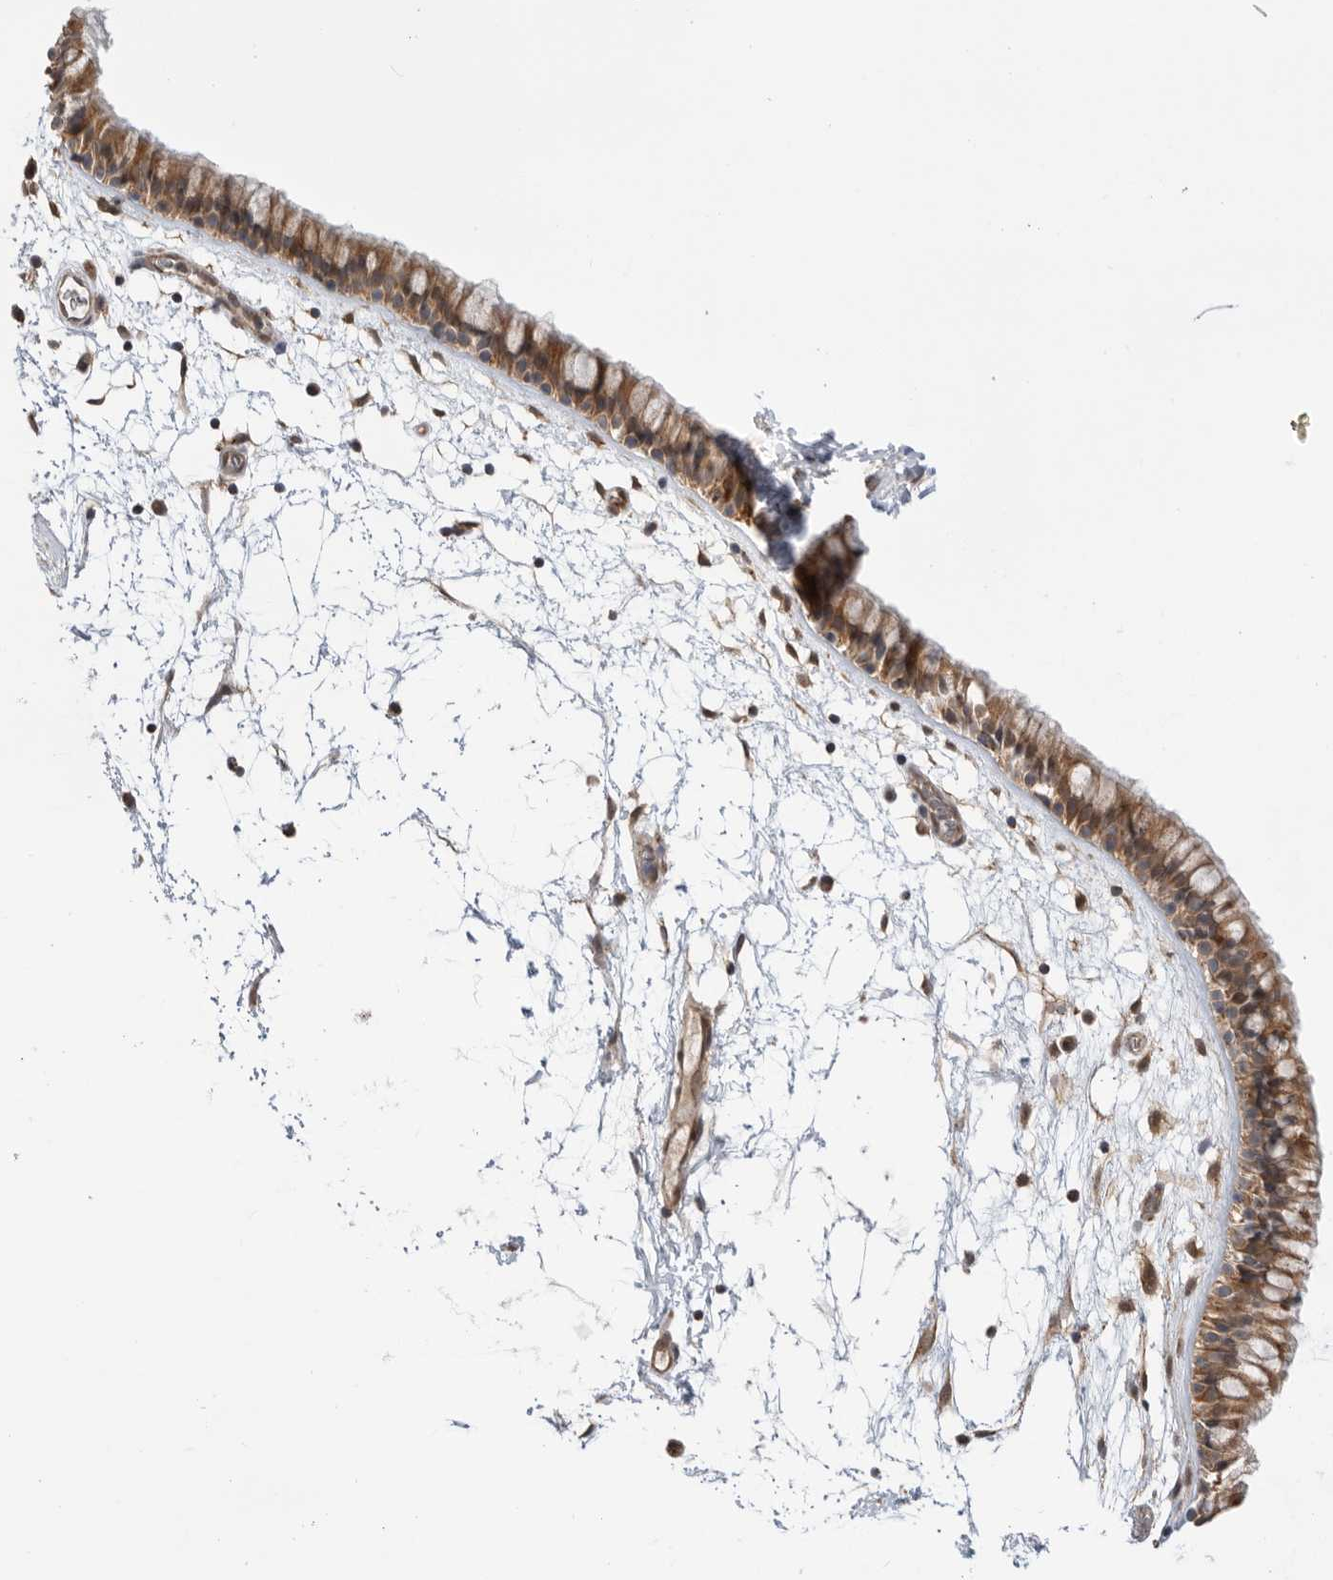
{"staining": {"intensity": "moderate", "quantity": ">75%", "location": "cytoplasmic/membranous"}, "tissue": "nasopharynx", "cell_type": "Respiratory epithelial cells", "image_type": "normal", "snomed": [{"axis": "morphology", "description": "Normal tissue, NOS"}, {"axis": "morphology", "description": "Inflammation, NOS"}, {"axis": "topography", "description": "Nasopharynx"}], "caption": "Moderate cytoplasmic/membranous expression is appreciated in approximately >75% of respiratory epithelial cells in unremarkable nasopharynx.", "gene": "DCAF8", "patient": {"sex": "male", "age": 48}}